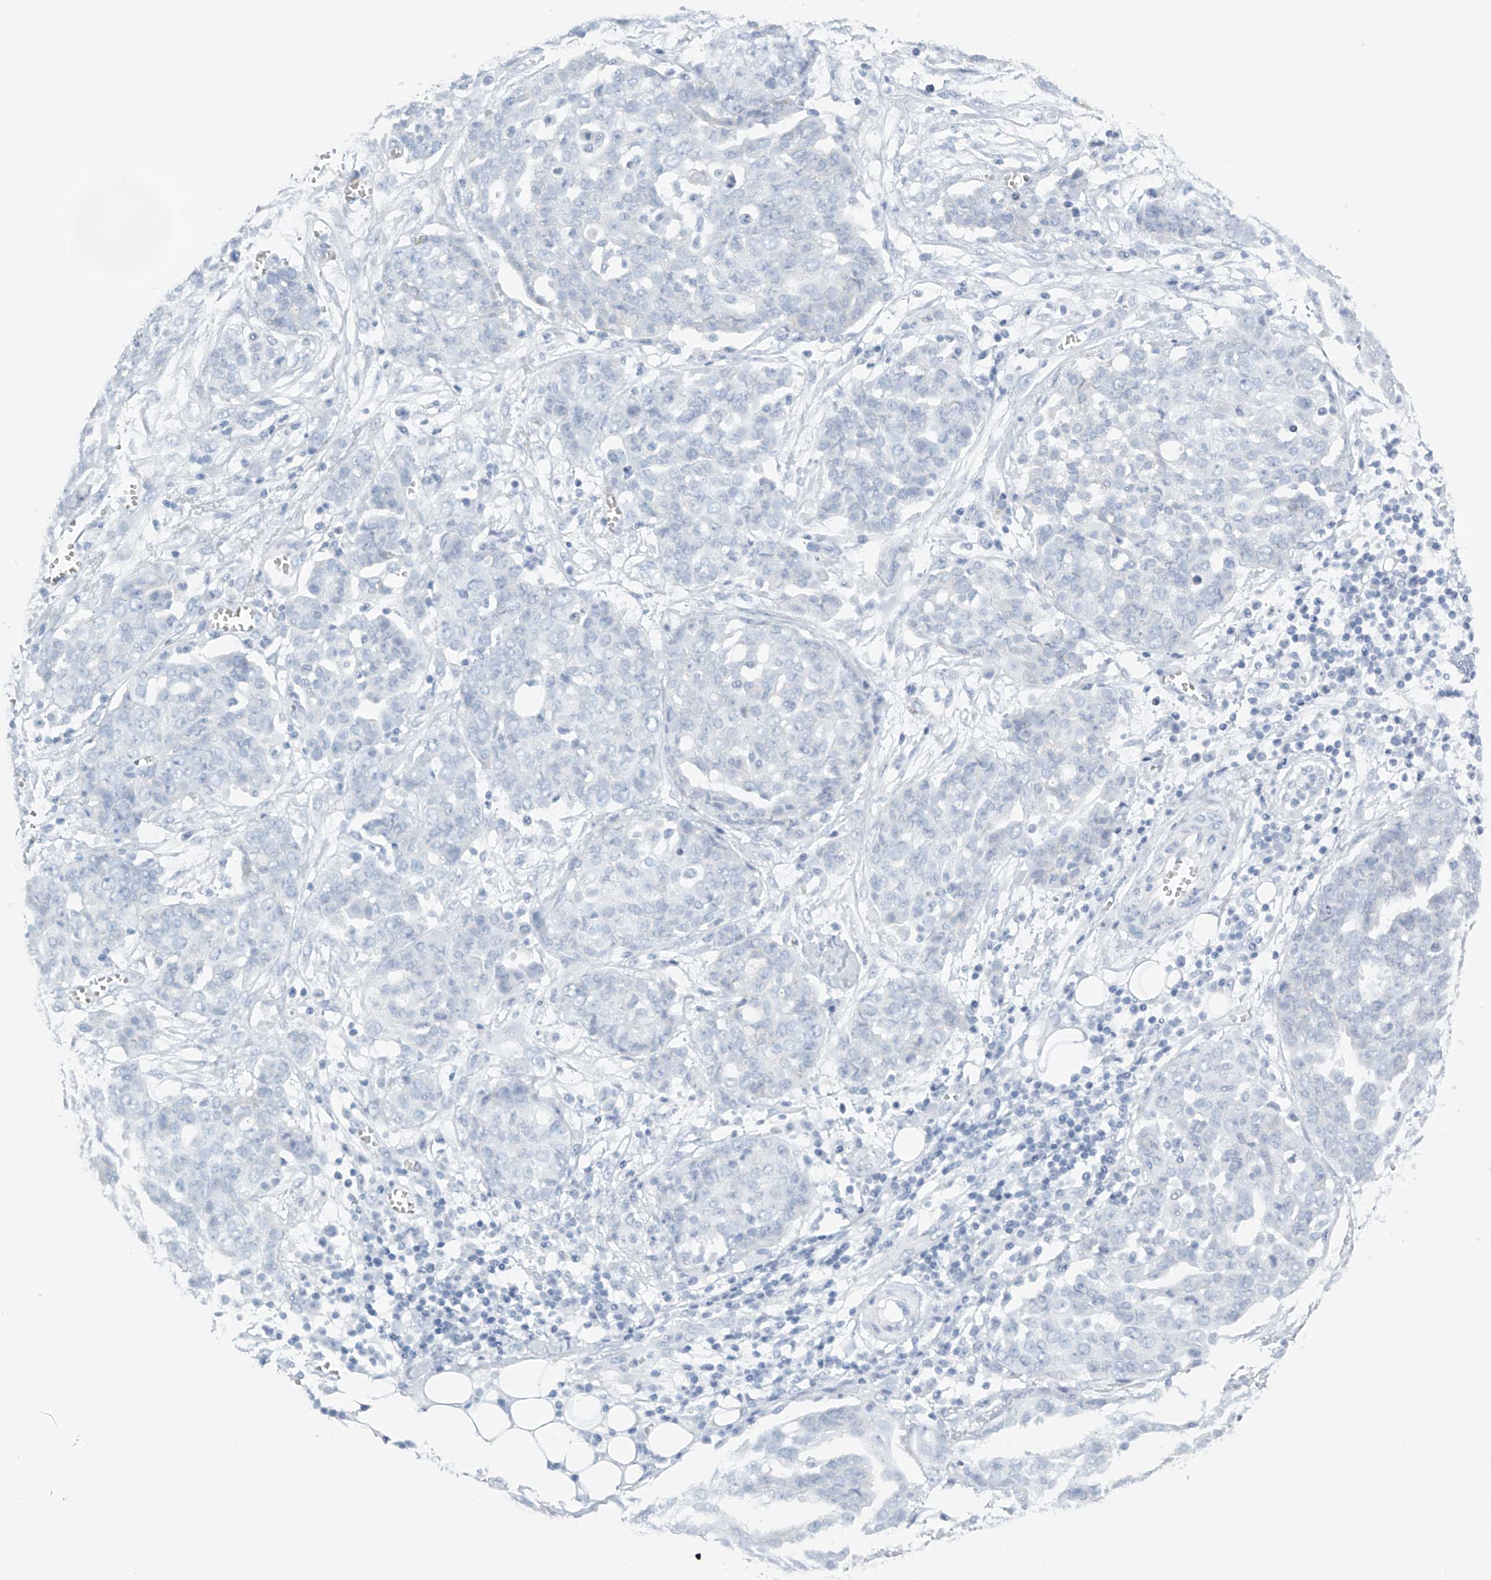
{"staining": {"intensity": "negative", "quantity": "none", "location": "none"}, "tissue": "ovarian cancer", "cell_type": "Tumor cells", "image_type": "cancer", "snomed": [{"axis": "morphology", "description": "Cystadenocarcinoma, serous, NOS"}, {"axis": "topography", "description": "Soft tissue"}, {"axis": "topography", "description": "Ovary"}], "caption": "Photomicrograph shows no significant protein positivity in tumor cells of ovarian serous cystadenocarcinoma. Nuclei are stained in blue.", "gene": "FAT2", "patient": {"sex": "female", "age": 57}}